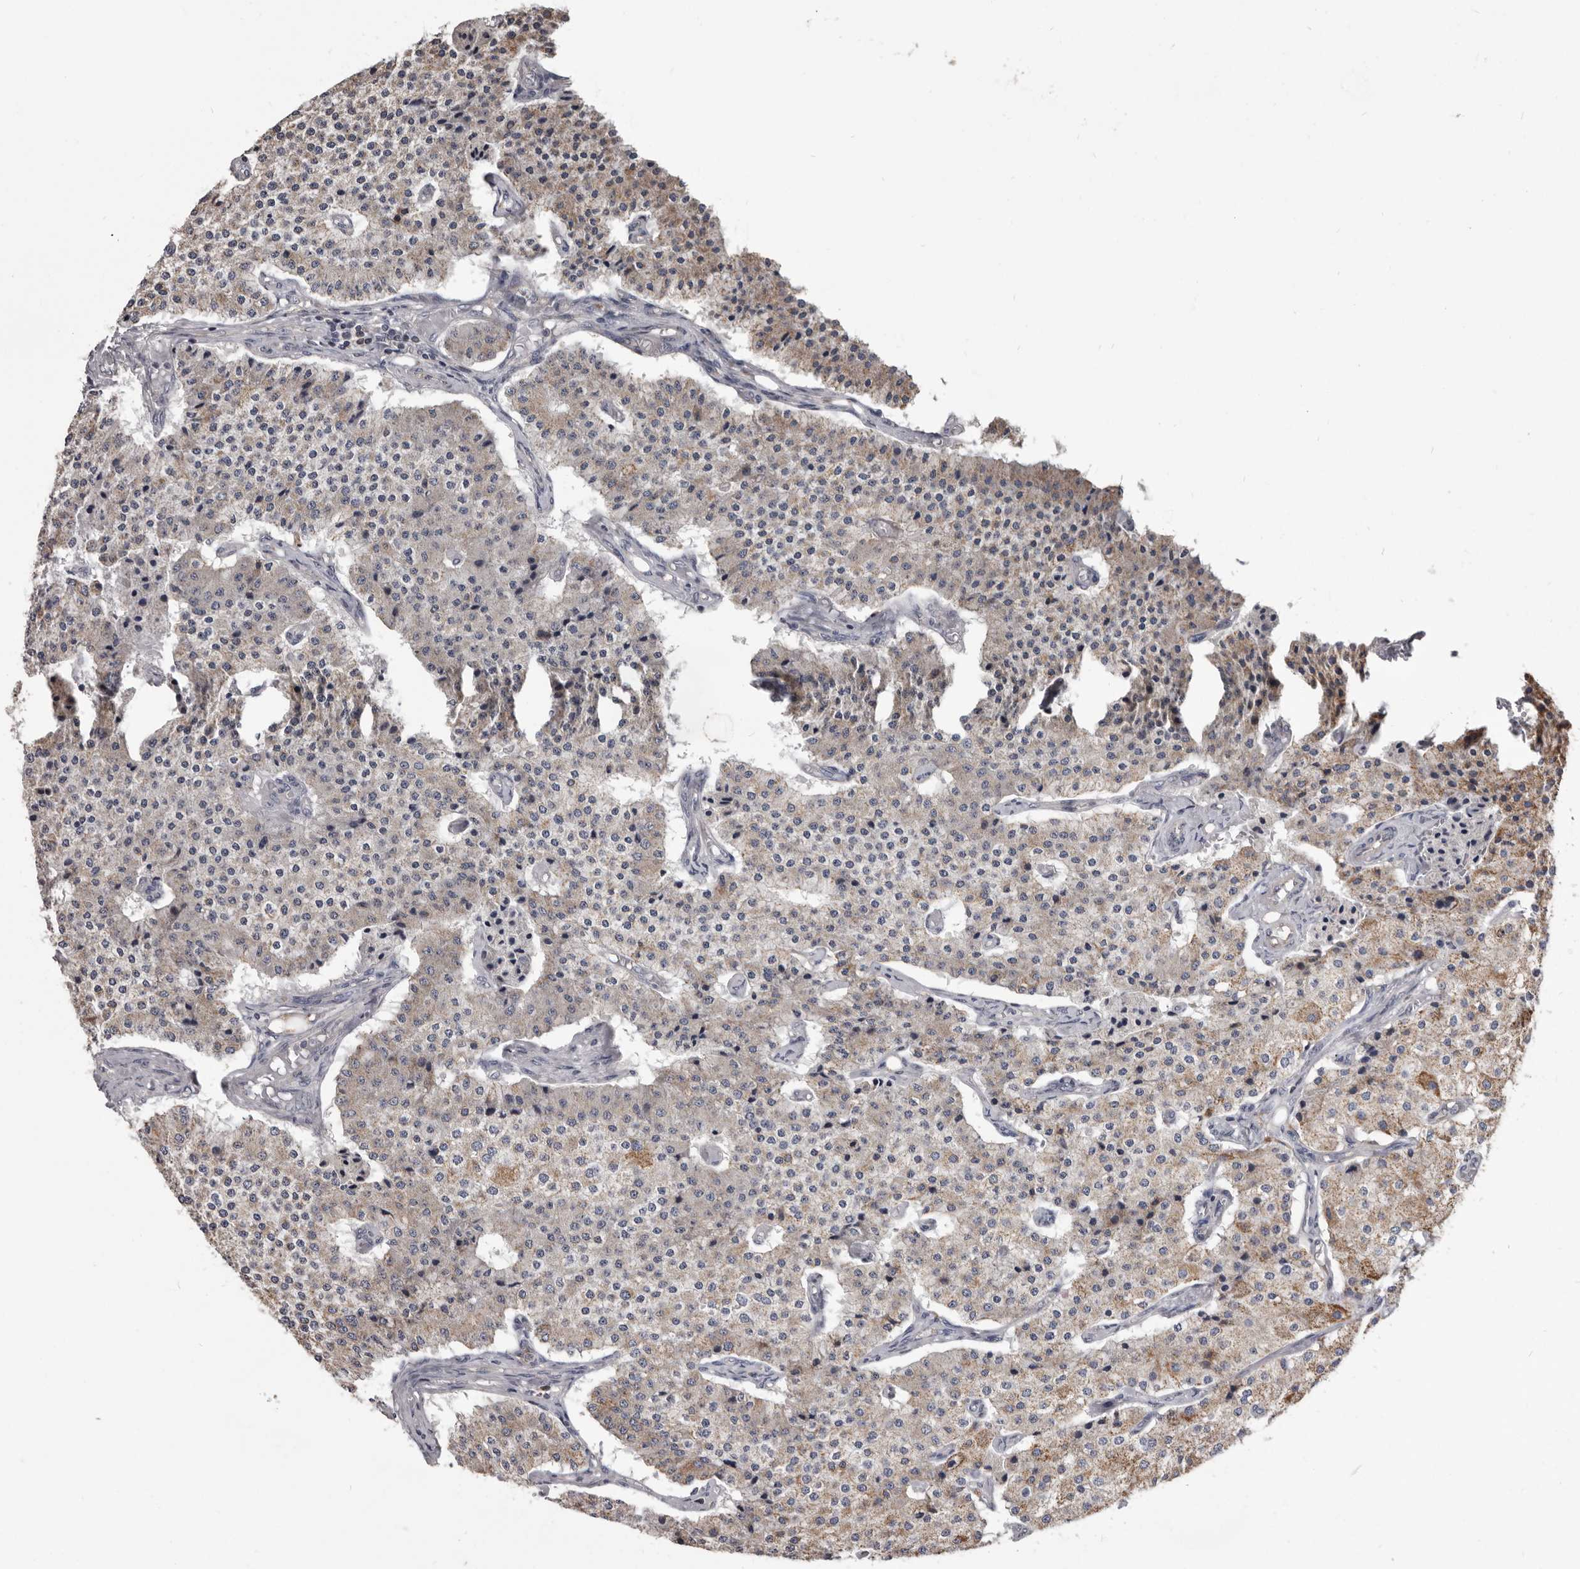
{"staining": {"intensity": "weak", "quantity": "25%-75%", "location": "cytoplasmic/membranous"}, "tissue": "carcinoid", "cell_type": "Tumor cells", "image_type": "cancer", "snomed": [{"axis": "morphology", "description": "Carcinoid, malignant, NOS"}, {"axis": "topography", "description": "Colon"}], "caption": "Carcinoid stained with a brown dye exhibits weak cytoplasmic/membranous positive positivity in about 25%-75% of tumor cells.", "gene": "ALDH5A1", "patient": {"sex": "female", "age": 52}}